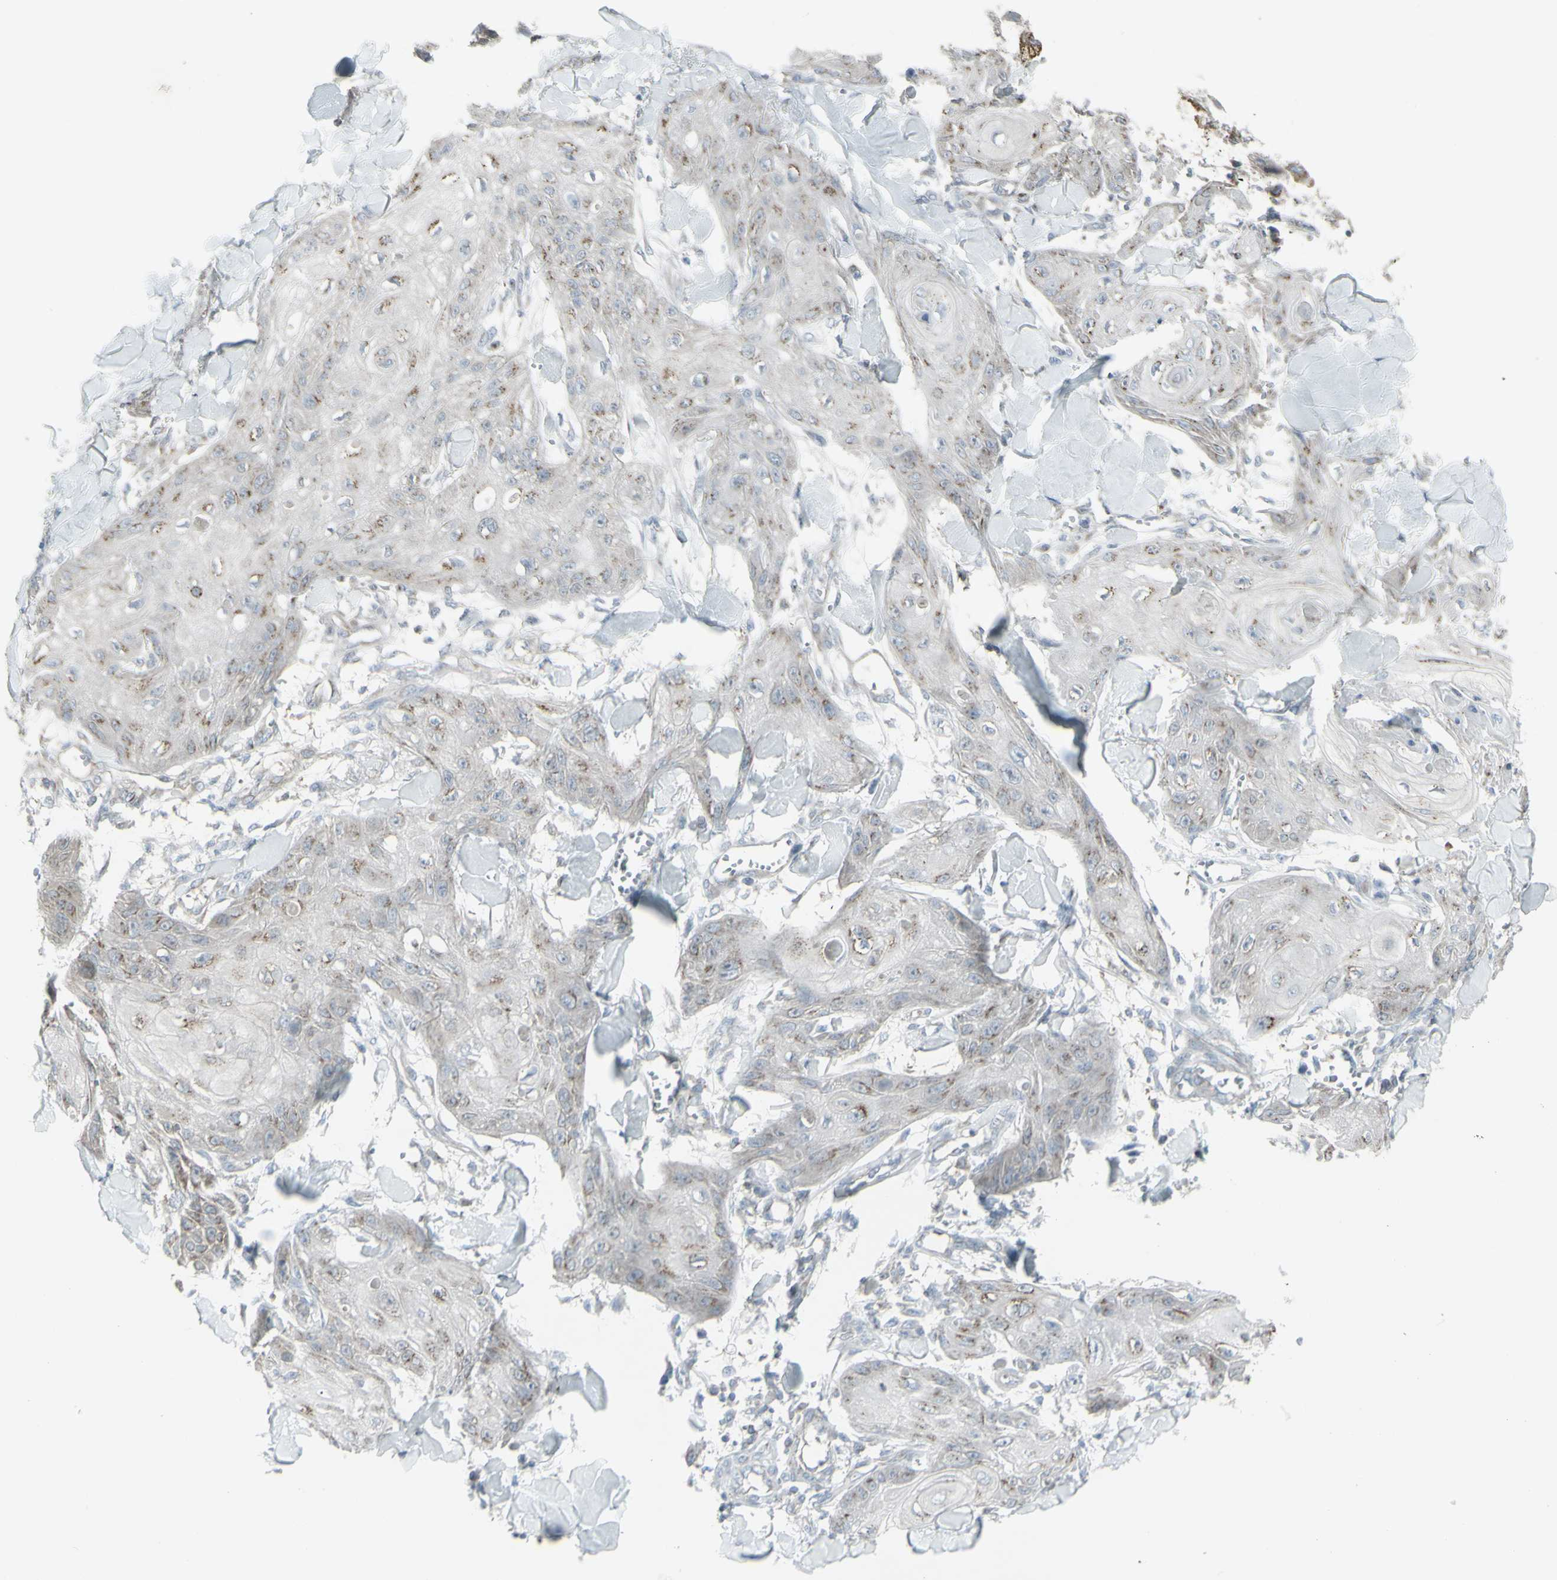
{"staining": {"intensity": "moderate", "quantity": "25%-75%", "location": "cytoplasmic/membranous"}, "tissue": "skin cancer", "cell_type": "Tumor cells", "image_type": "cancer", "snomed": [{"axis": "morphology", "description": "Squamous cell carcinoma, NOS"}, {"axis": "topography", "description": "Skin"}], "caption": "Immunohistochemical staining of human squamous cell carcinoma (skin) demonstrates medium levels of moderate cytoplasmic/membranous protein expression in approximately 25%-75% of tumor cells.", "gene": "GALNT6", "patient": {"sex": "male", "age": 74}}